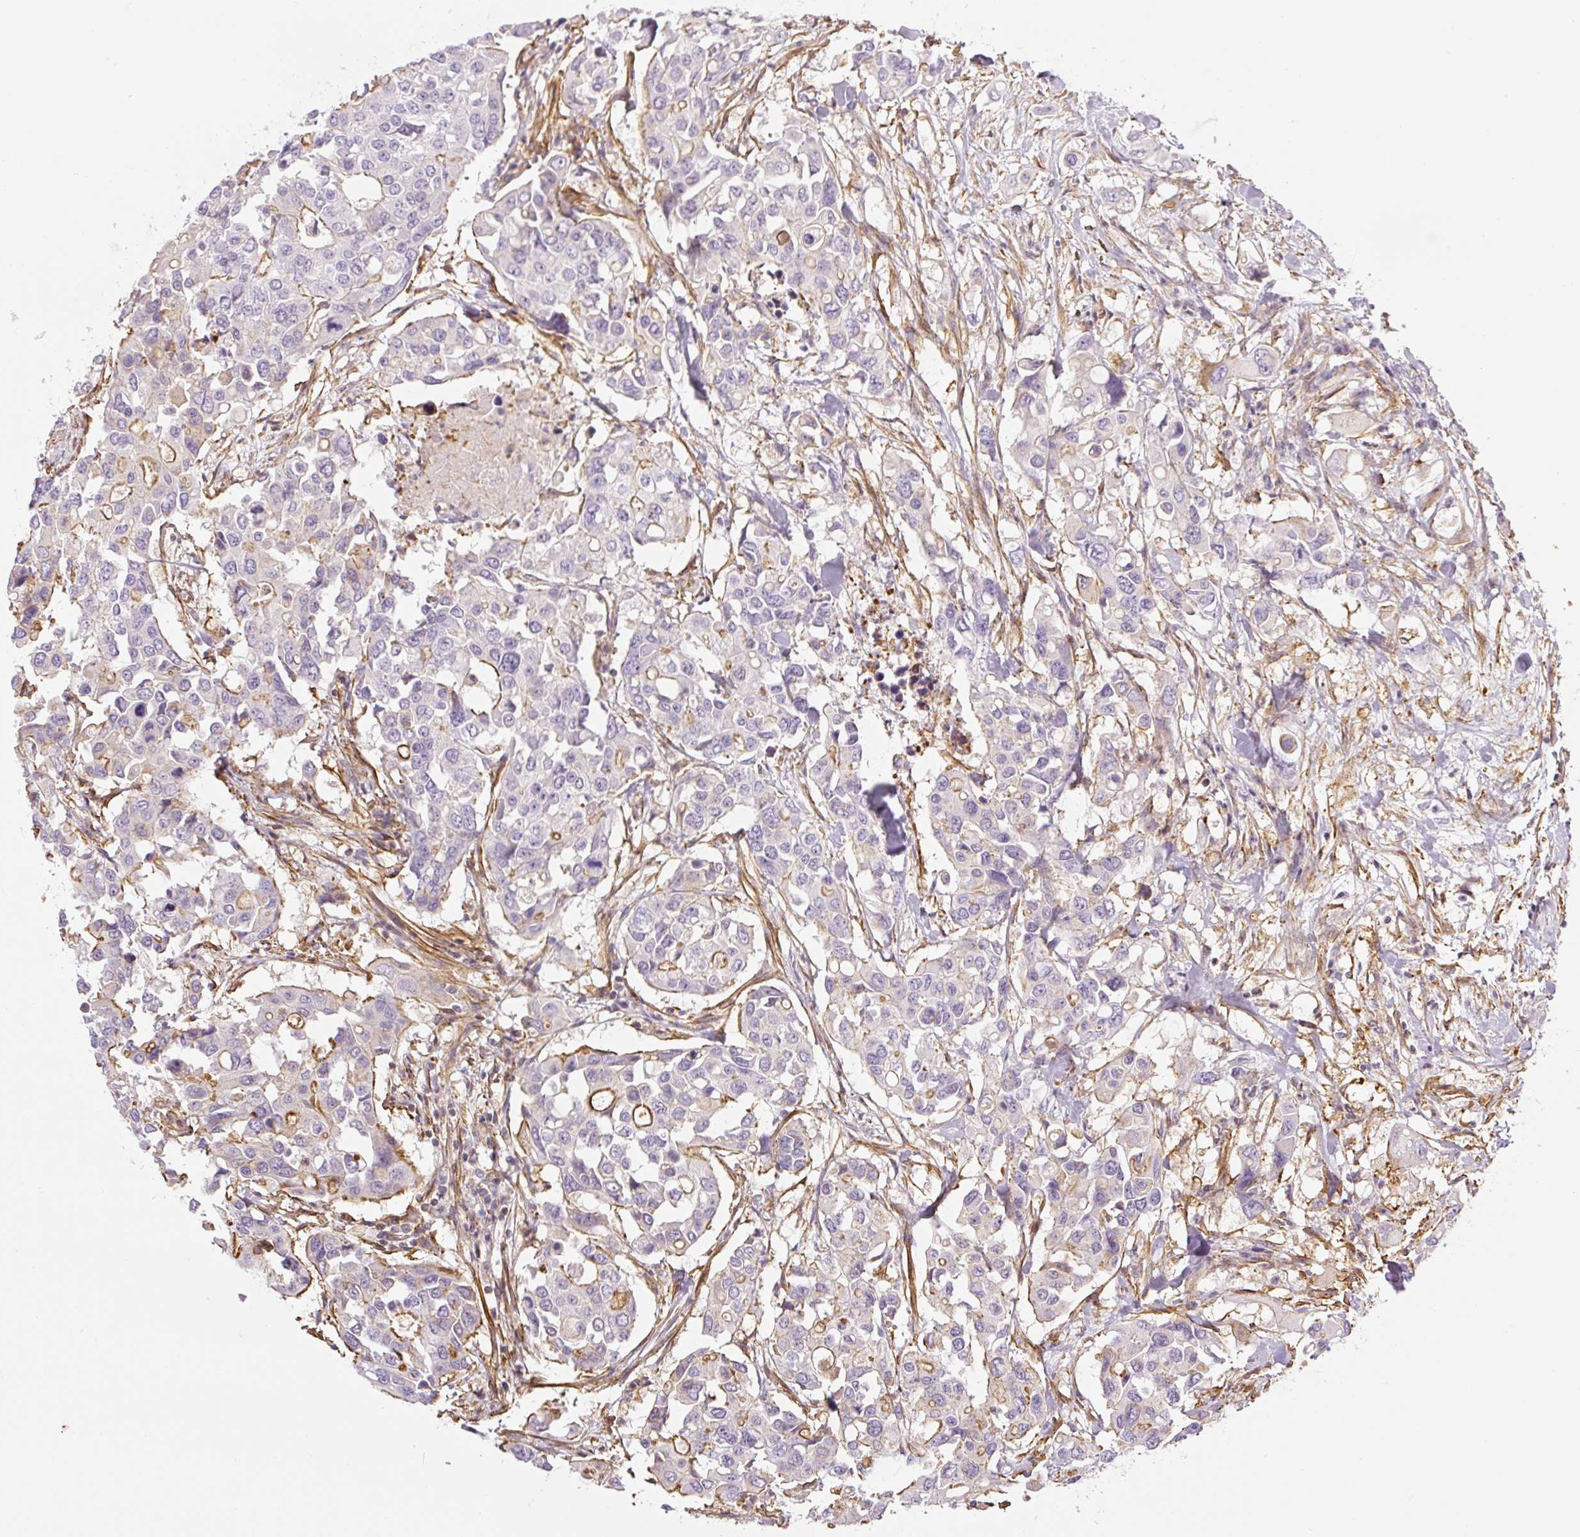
{"staining": {"intensity": "moderate", "quantity": "<25%", "location": "cytoplasmic/membranous"}, "tissue": "colorectal cancer", "cell_type": "Tumor cells", "image_type": "cancer", "snomed": [{"axis": "morphology", "description": "Adenocarcinoma, NOS"}, {"axis": "topography", "description": "Colon"}], "caption": "Tumor cells reveal low levels of moderate cytoplasmic/membranous expression in about <25% of cells in human adenocarcinoma (colorectal).", "gene": "MYL12A", "patient": {"sex": "male", "age": 77}}